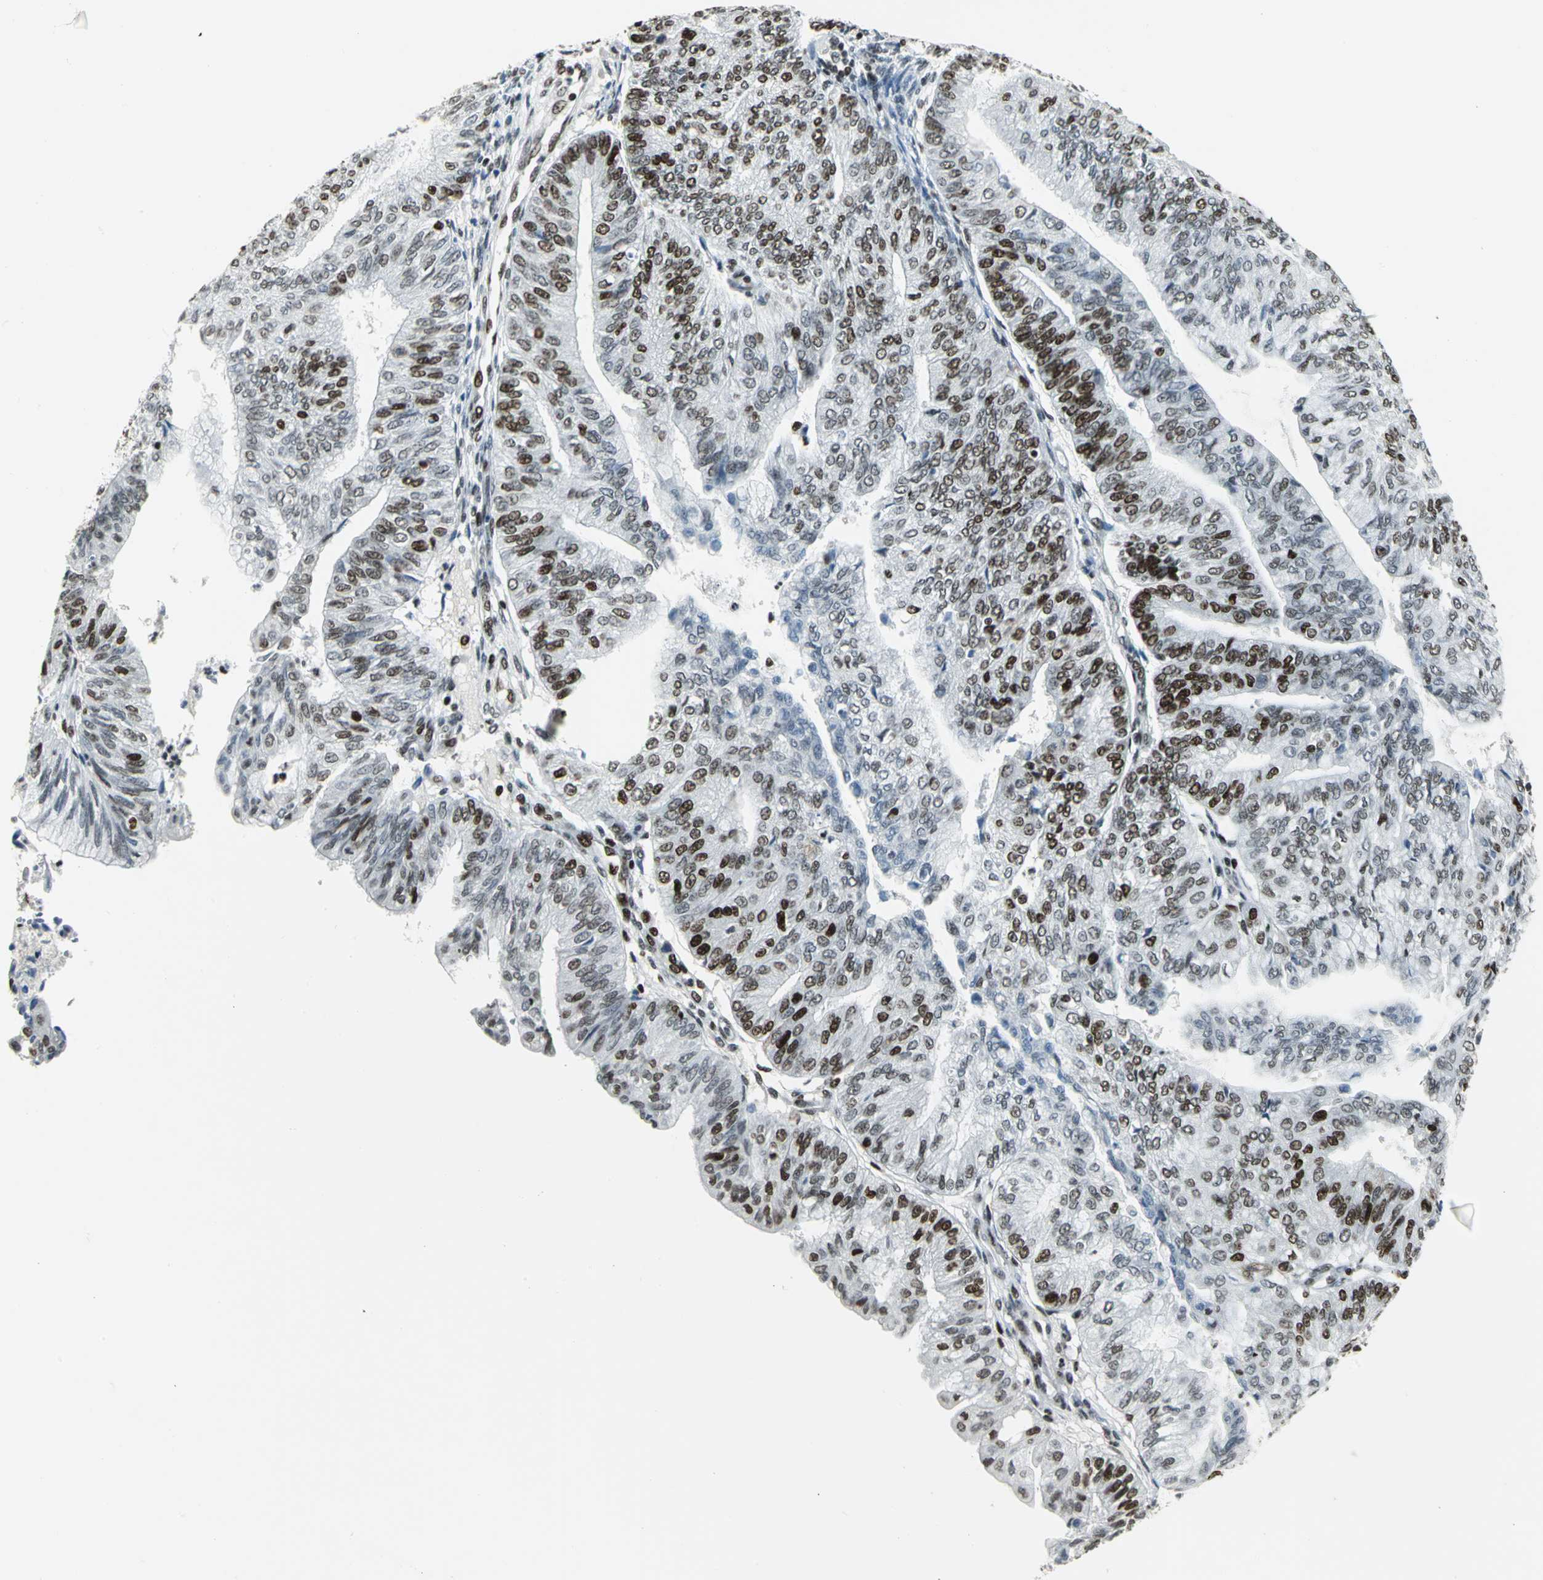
{"staining": {"intensity": "strong", "quantity": ">75%", "location": "nuclear"}, "tissue": "endometrial cancer", "cell_type": "Tumor cells", "image_type": "cancer", "snomed": [{"axis": "morphology", "description": "Adenocarcinoma, NOS"}, {"axis": "topography", "description": "Endometrium"}], "caption": "Human endometrial cancer stained with a brown dye shows strong nuclear positive positivity in approximately >75% of tumor cells.", "gene": "HNRNPD", "patient": {"sex": "female", "age": 59}}